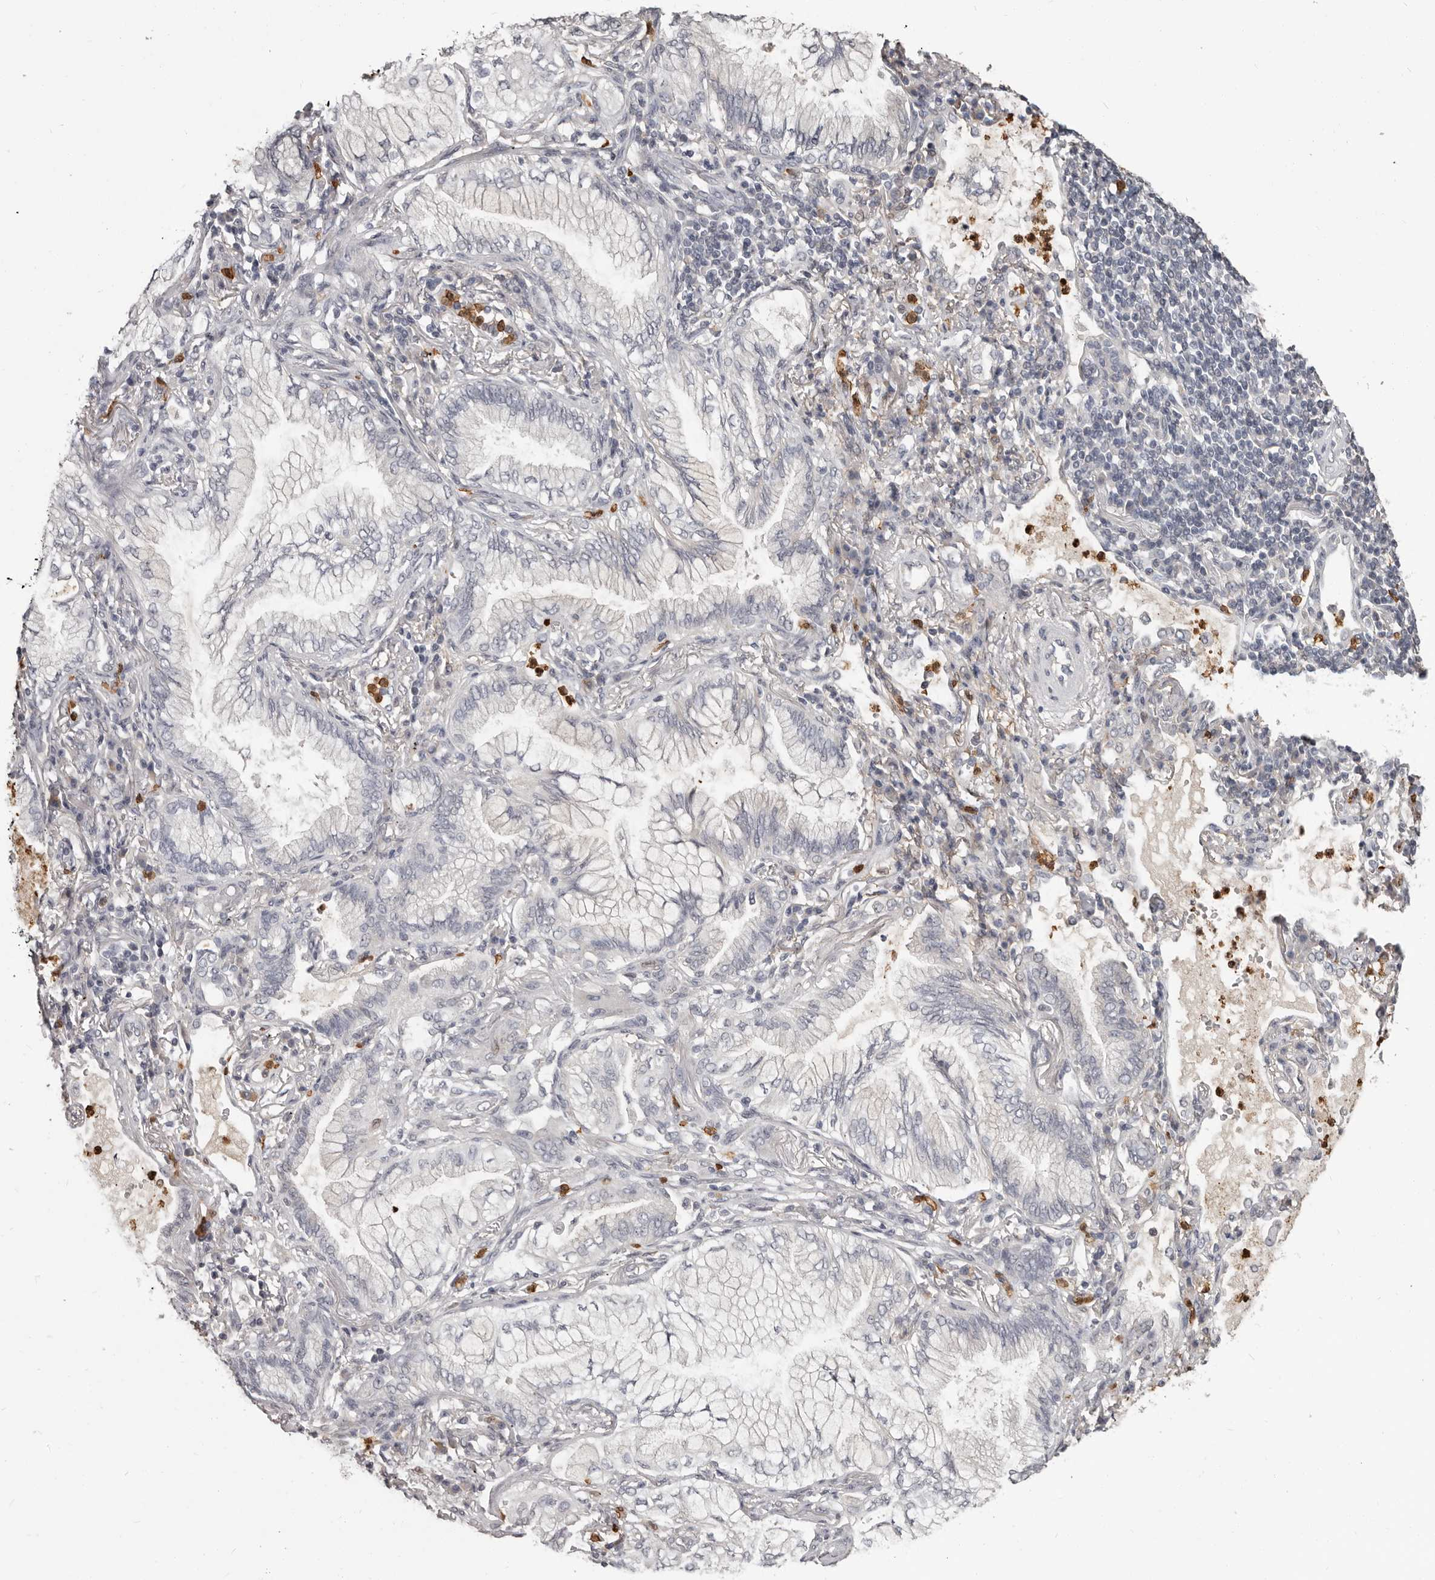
{"staining": {"intensity": "negative", "quantity": "none", "location": "none"}, "tissue": "lung cancer", "cell_type": "Tumor cells", "image_type": "cancer", "snomed": [{"axis": "morphology", "description": "Adenocarcinoma, NOS"}, {"axis": "topography", "description": "Lung"}], "caption": "DAB immunohistochemical staining of human lung adenocarcinoma displays no significant expression in tumor cells. (DAB (3,3'-diaminobenzidine) immunohistochemistry (IHC) with hematoxylin counter stain).", "gene": "GPR157", "patient": {"sex": "female", "age": 70}}